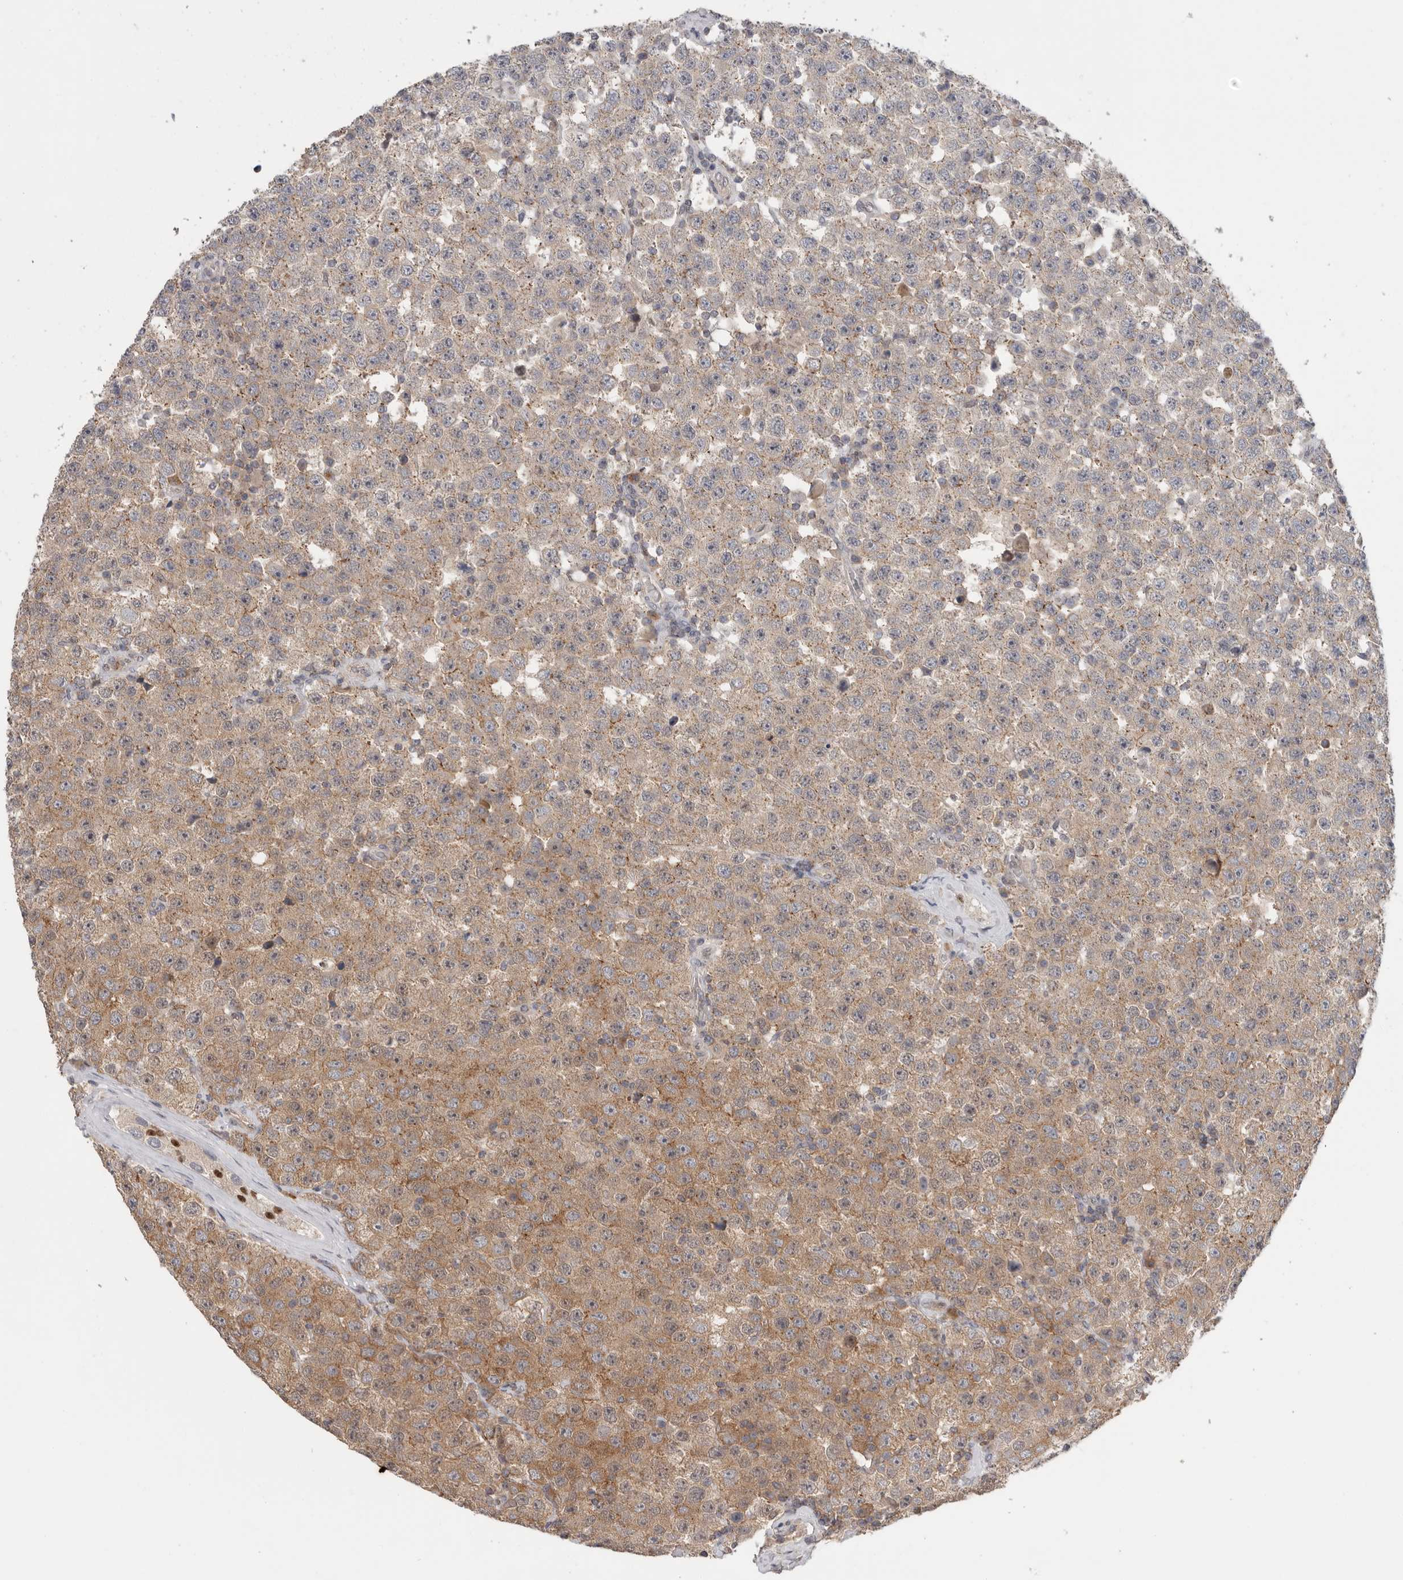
{"staining": {"intensity": "moderate", "quantity": "25%-75%", "location": "cytoplasmic/membranous"}, "tissue": "testis cancer", "cell_type": "Tumor cells", "image_type": "cancer", "snomed": [{"axis": "morphology", "description": "Seminoma, NOS"}, {"axis": "topography", "description": "Testis"}], "caption": "Immunohistochemical staining of testis cancer reveals medium levels of moderate cytoplasmic/membranous protein positivity in about 25%-75% of tumor cells.", "gene": "KLK5", "patient": {"sex": "male", "age": 28}}